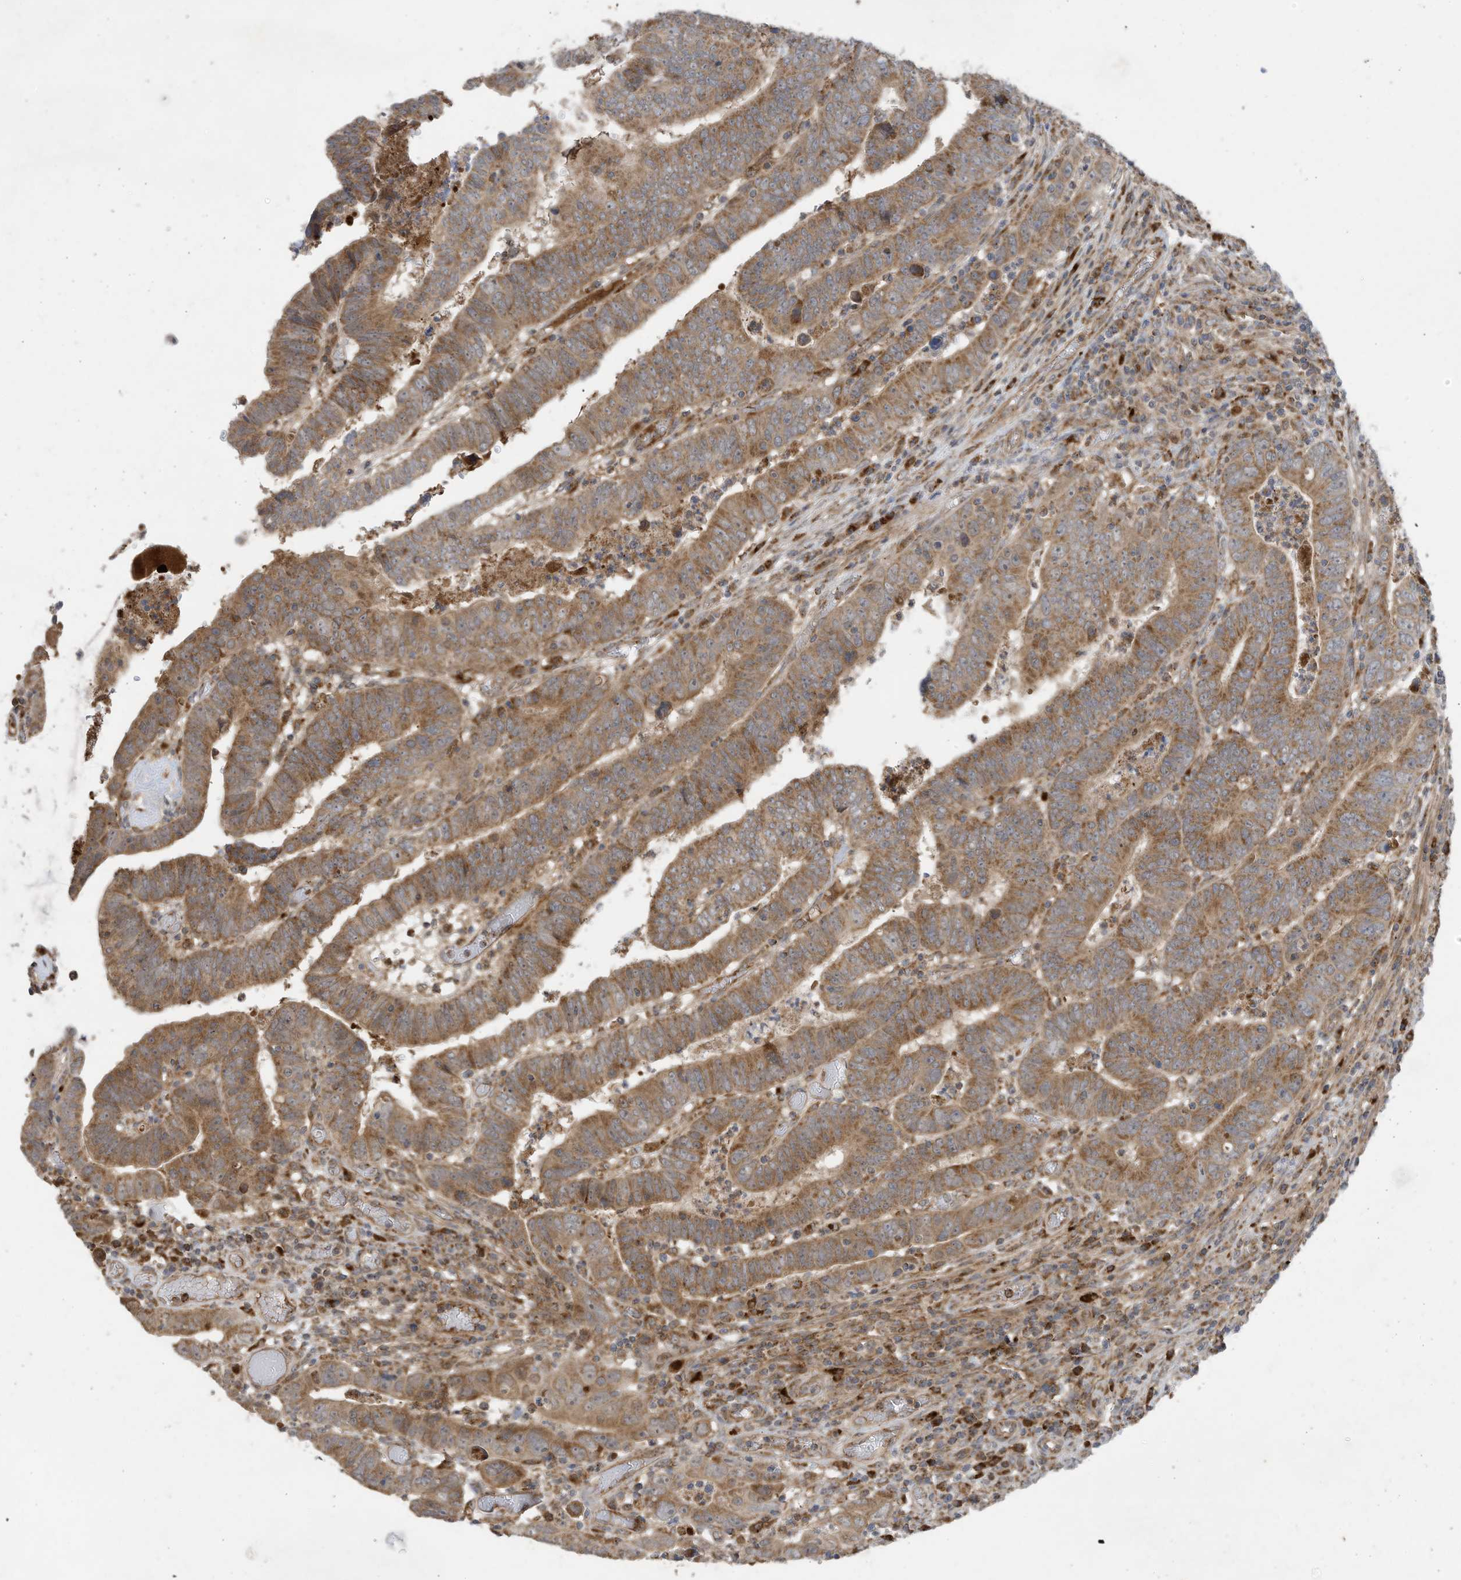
{"staining": {"intensity": "moderate", "quantity": ">75%", "location": "cytoplasmic/membranous"}, "tissue": "colorectal cancer", "cell_type": "Tumor cells", "image_type": "cancer", "snomed": [{"axis": "morphology", "description": "Normal tissue, NOS"}, {"axis": "morphology", "description": "Adenocarcinoma, NOS"}, {"axis": "topography", "description": "Rectum"}], "caption": "Immunohistochemical staining of human colorectal cancer (adenocarcinoma) demonstrates moderate cytoplasmic/membranous protein staining in approximately >75% of tumor cells.", "gene": "C2orf74", "patient": {"sex": "female", "age": 65}}